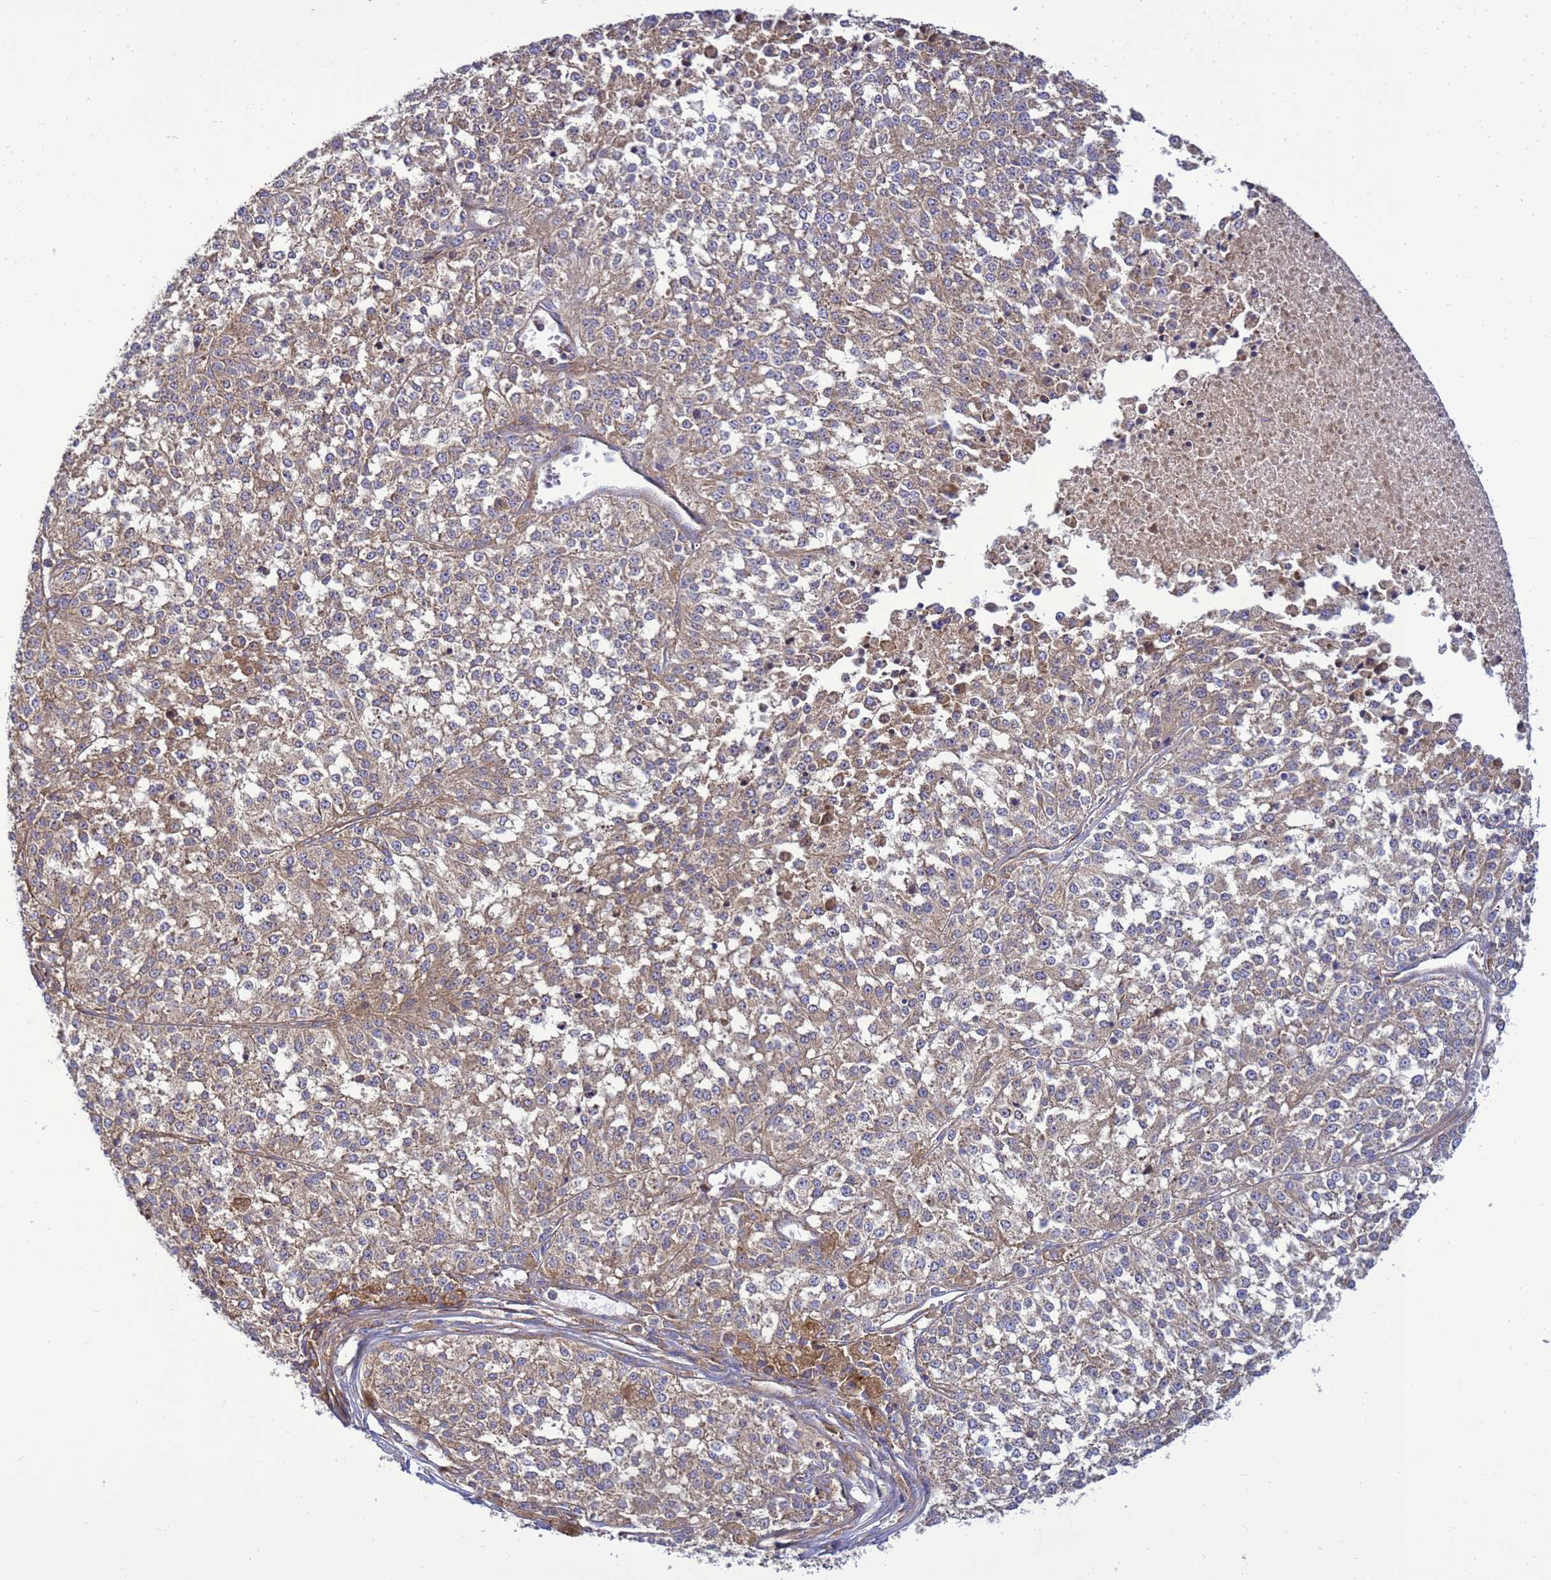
{"staining": {"intensity": "moderate", "quantity": ">75%", "location": "cytoplasmic/membranous"}, "tissue": "melanoma", "cell_type": "Tumor cells", "image_type": "cancer", "snomed": [{"axis": "morphology", "description": "Malignant melanoma, NOS"}, {"axis": "topography", "description": "Skin"}], "caption": "Immunohistochemical staining of melanoma demonstrates medium levels of moderate cytoplasmic/membranous protein staining in approximately >75% of tumor cells. The protein of interest is stained brown, and the nuclei are stained in blue (DAB IHC with brightfield microscopy, high magnification).", "gene": "BECN1", "patient": {"sex": "female", "age": 64}}